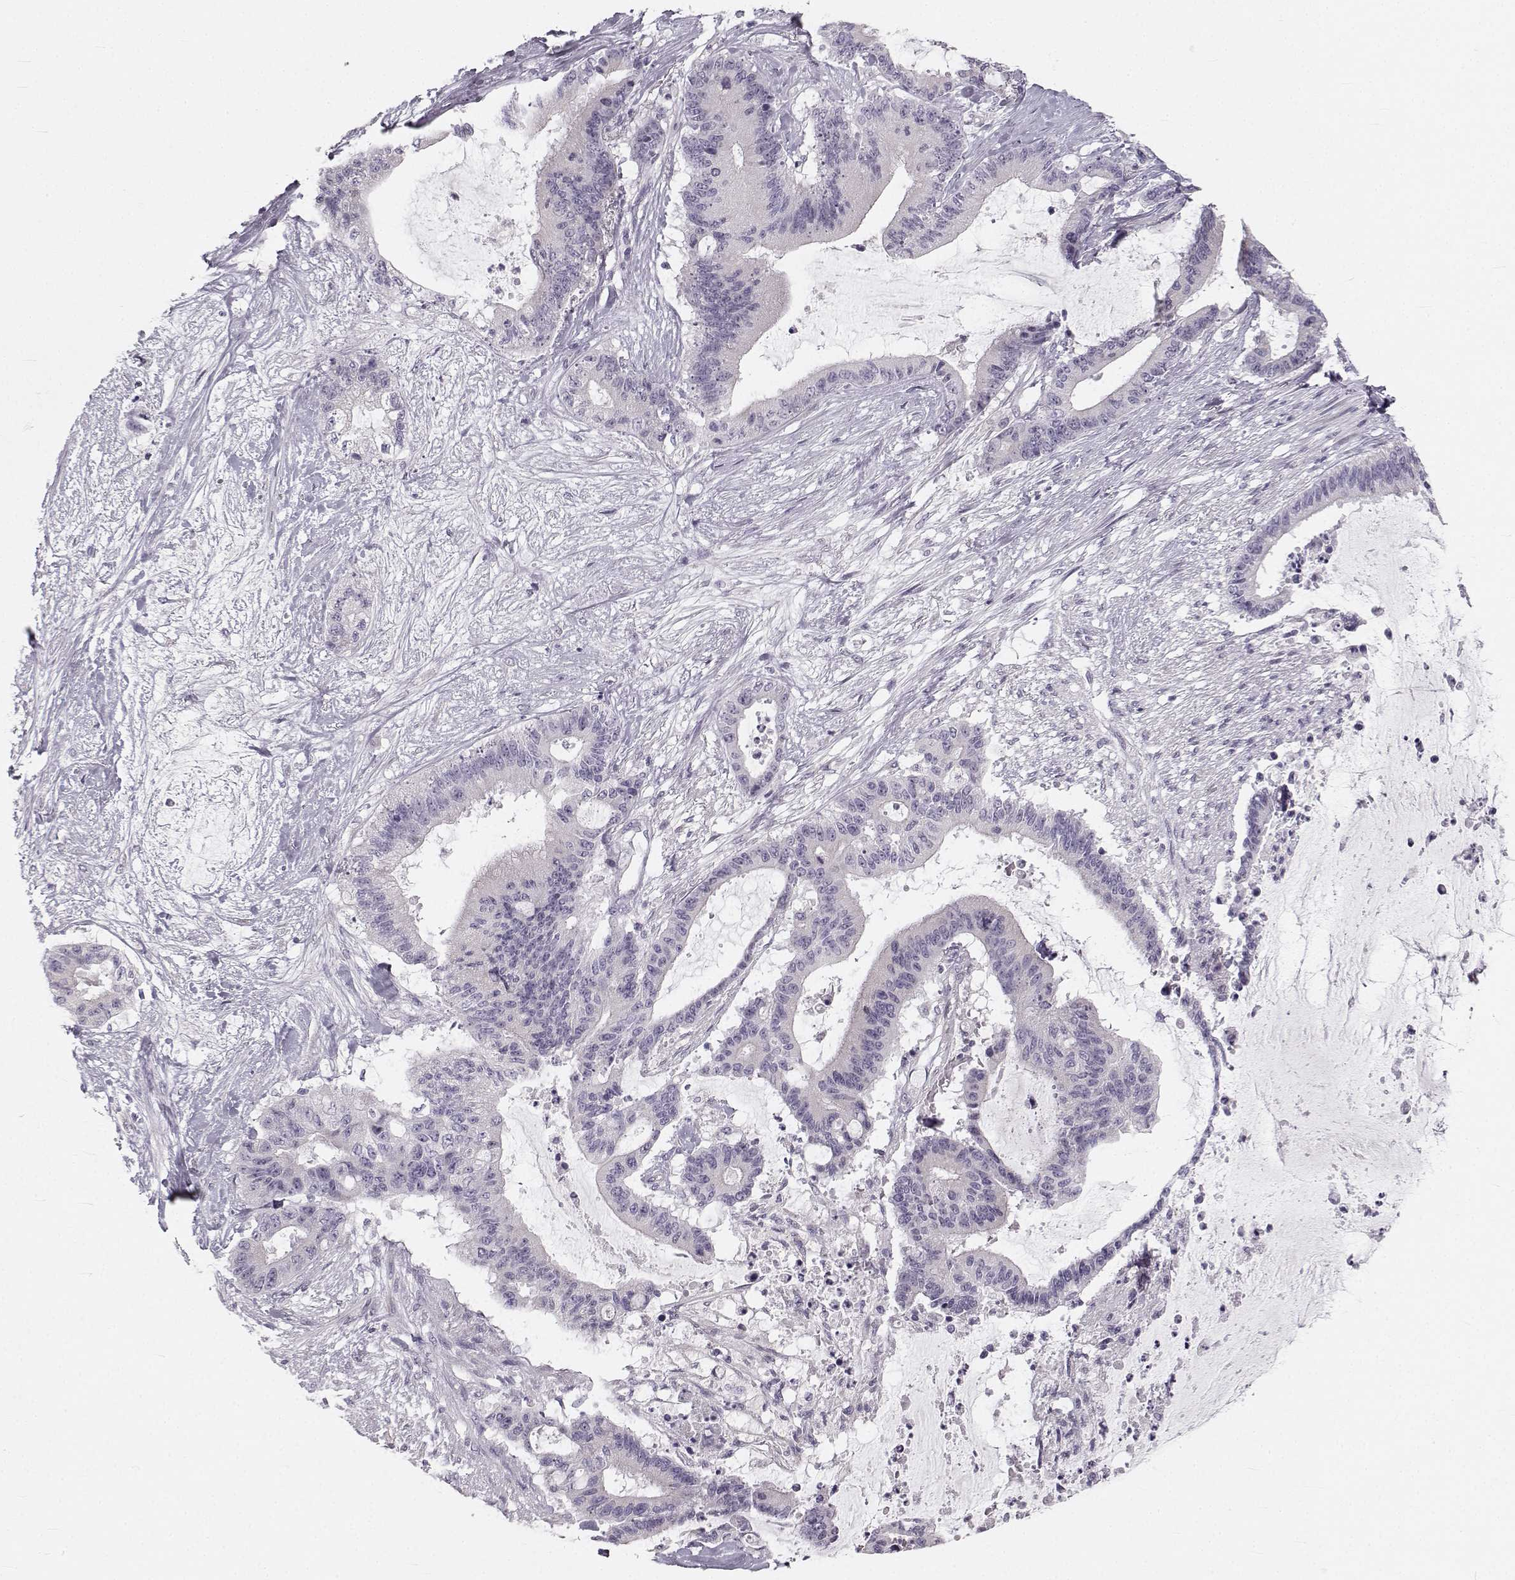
{"staining": {"intensity": "negative", "quantity": "none", "location": "none"}, "tissue": "liver cancer", "cell_type": "Tumor cells", "image_type": "cancer", "snomed": [{"axis": "morphology", "description": "Normal tissue, NOS"}, {"axis": "morphology", "description": "Cholangiocarcinoma"}, {"axis": "topography", "description": "Liver"}, {"axis": "topography", "description": "Peripheral nerve tissue"}], "caption": "Tumor cells are negative for brown protein staining in liver cancer (cholangiocarcinoma).", "gene": "OIP5", "patient": {"sex": "female", "age": 73}}